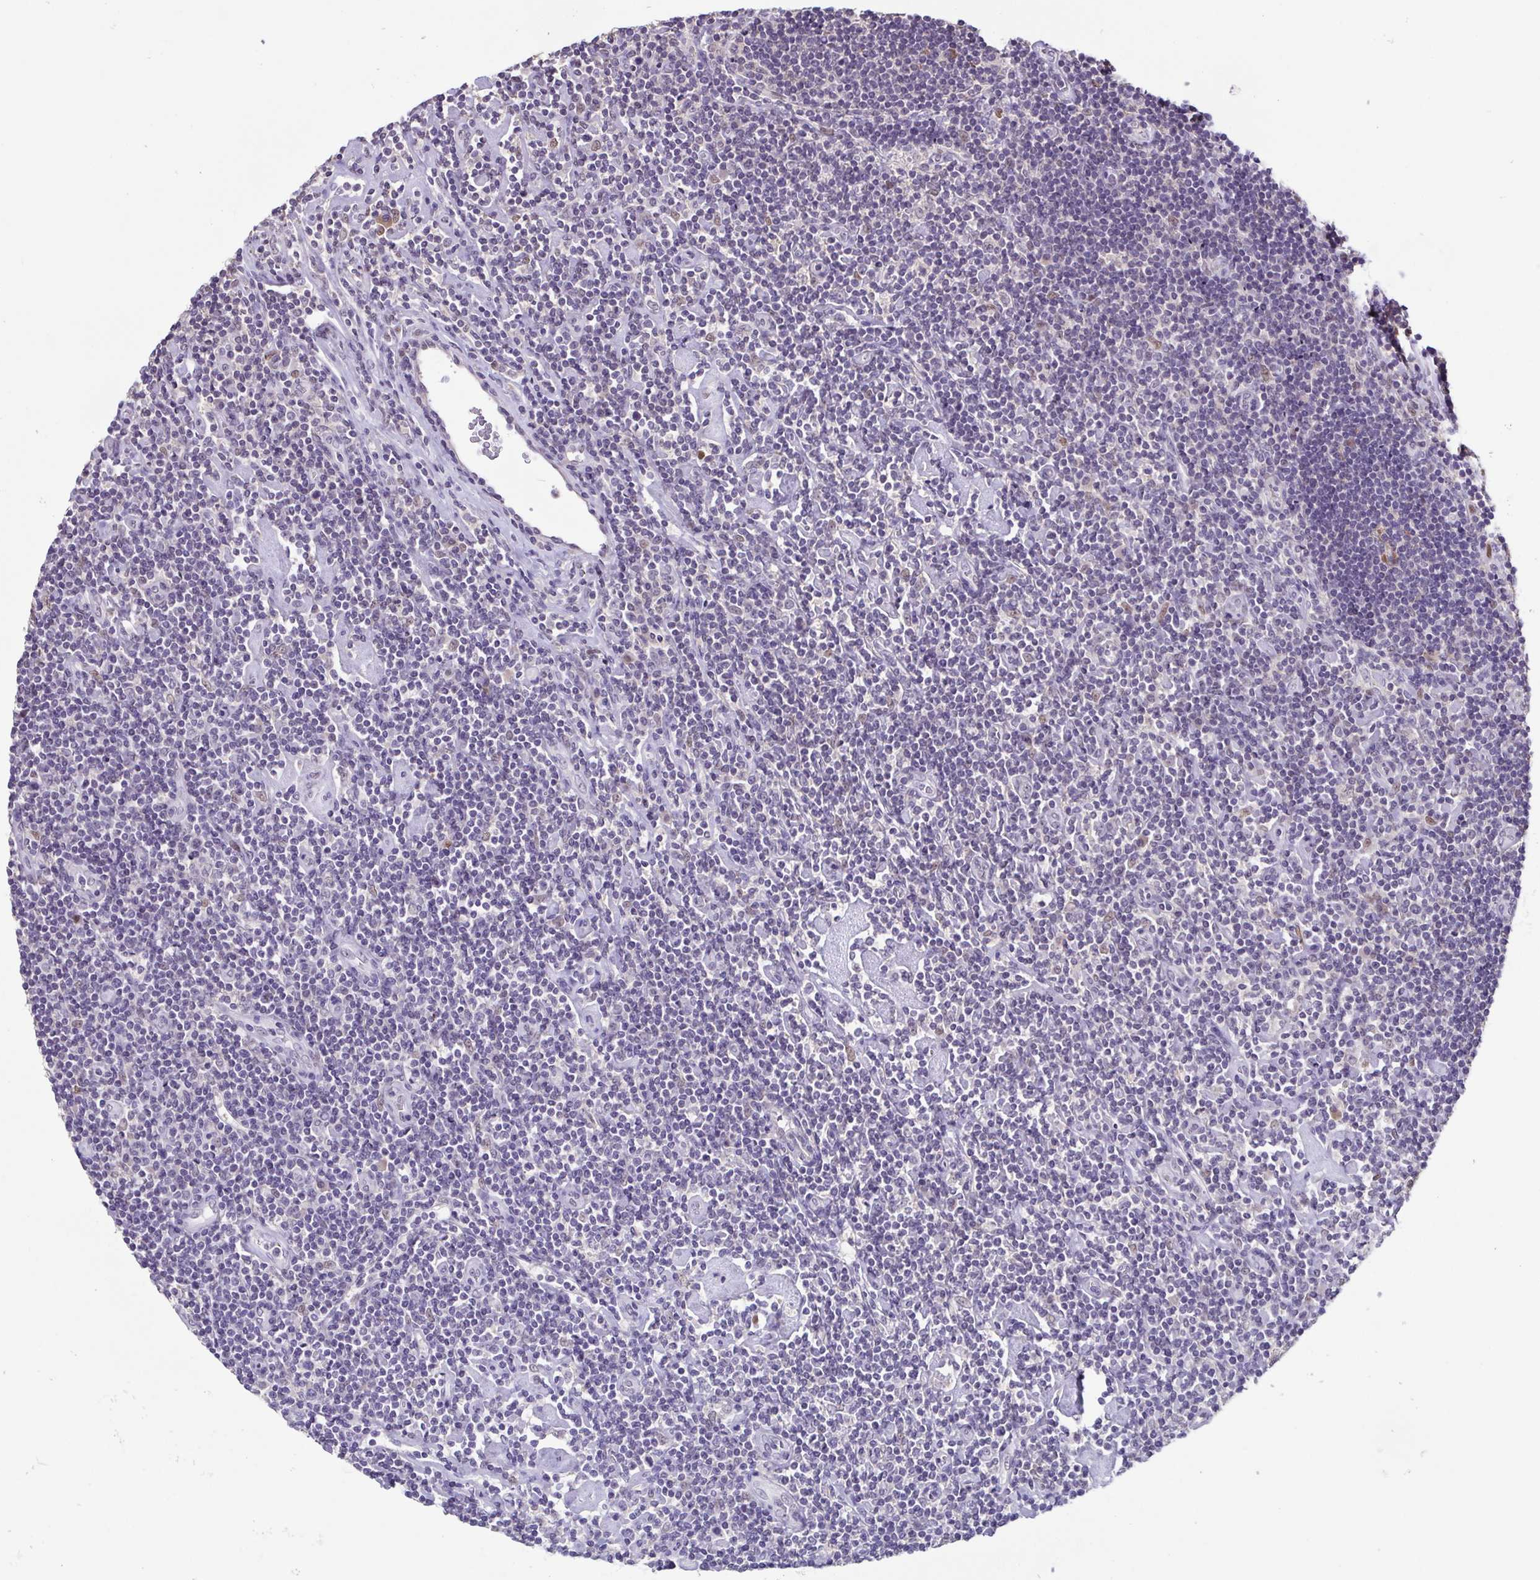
{"staining": {"intensity": "negative", "quantity": "none", "location": "none"}, "tissue": "lymphoma", "cell_type": "Tumor cells", "image_type": "cancer", "snomed": [{"axis": "morphology", "description": "Hodgkin's disease, NOS"}, {"axis": "topography", "description": "Lymph node"}], "caption": "This is a micrograph of immunohistochemistry staining of Hodgkin's disease, which shows no positivity in tumor cells.", "gene": "ACTRT3", "patient": {"sex": "male", "age": 40}}